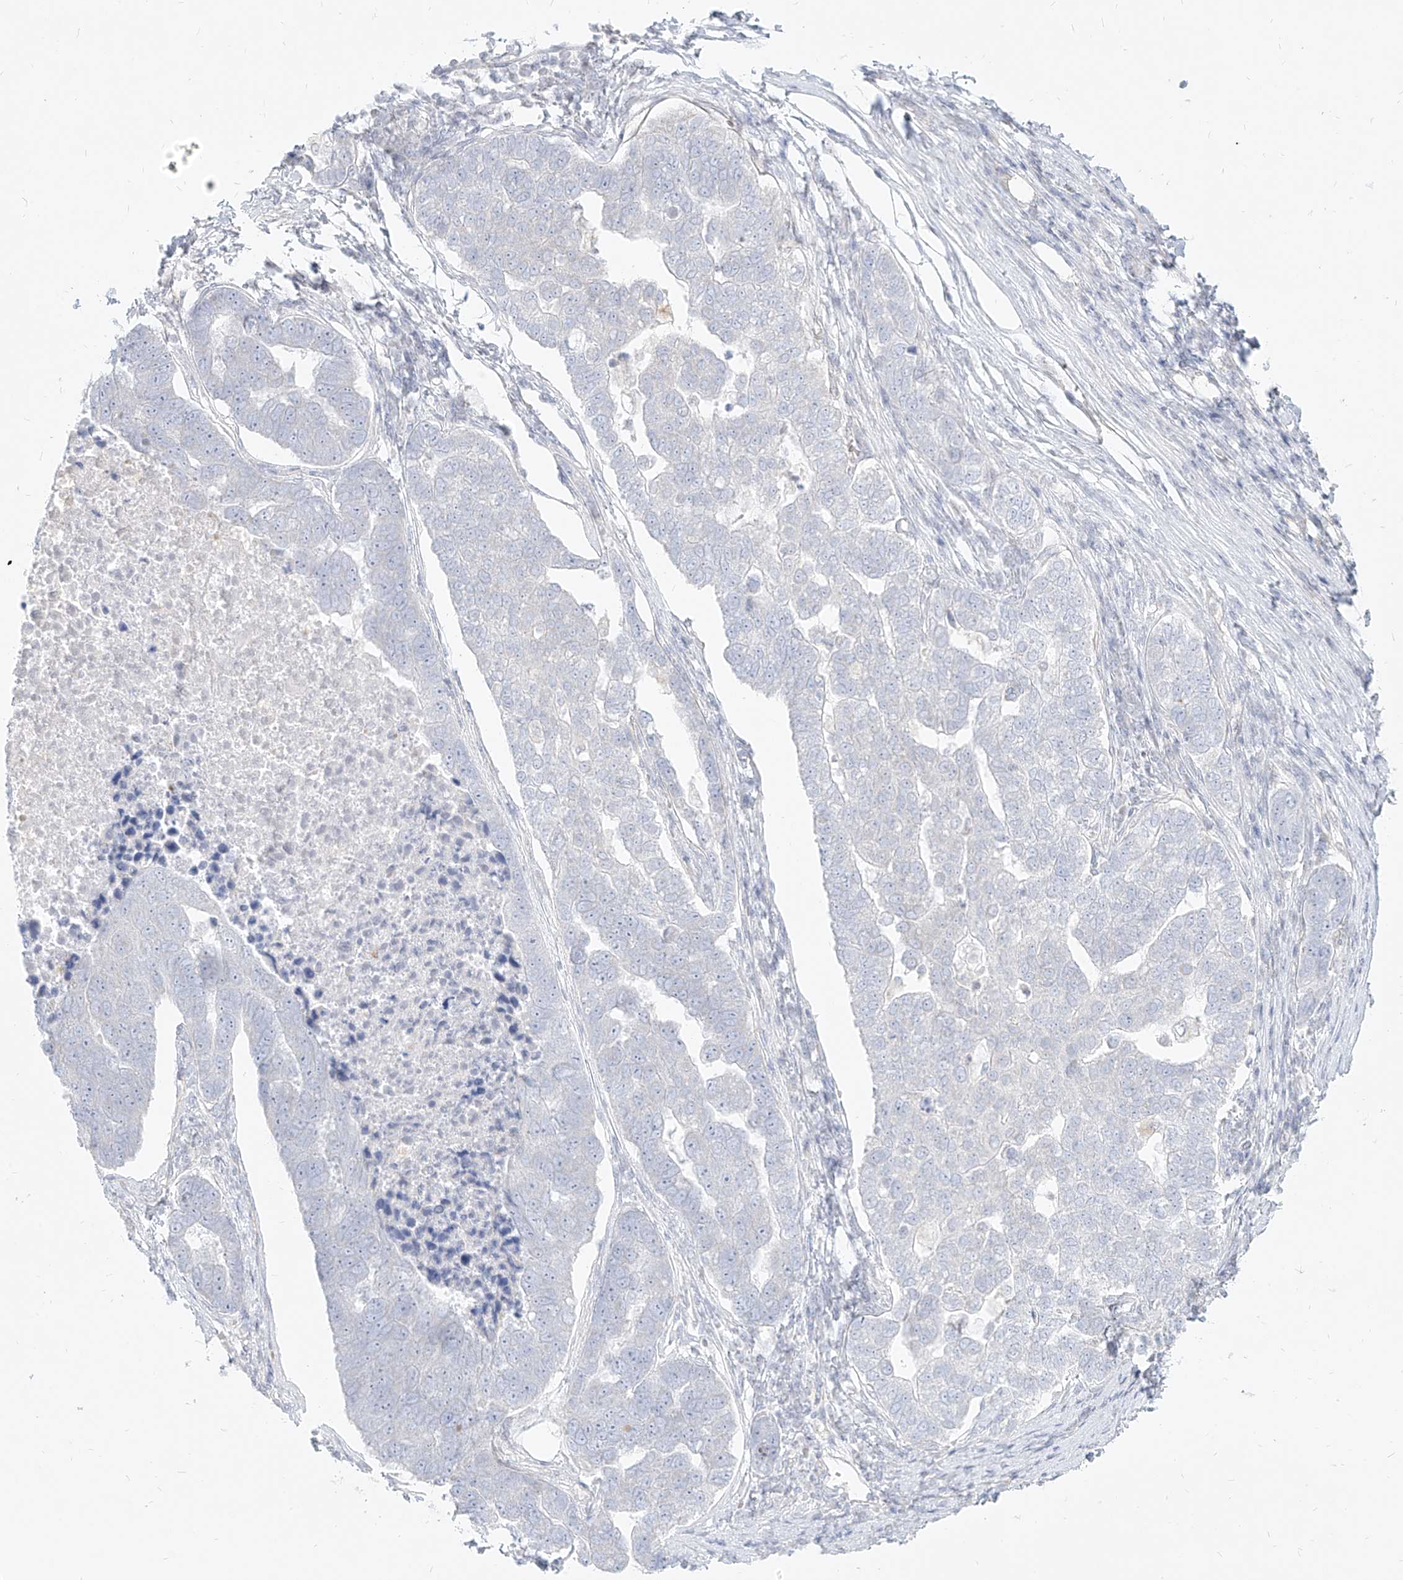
{"staining": {"intensity": "negative", "quantity": "none", "location": "none"}, "tissue": "pancreatic cancer", "cell_type": "Tumor cells", "image_type": "cancer", "snomed": [{"axis": "morphology", "description": "Adenocarcinoma, NOS"}, {"axis": "topography", "description": "Pancreas"}], "caption": "An image of human pancreatic adenocarcinoma is negative for staining in tumor cells.", "gene": "ITPKB", "patient": {"sex": "female", "age": 61}}